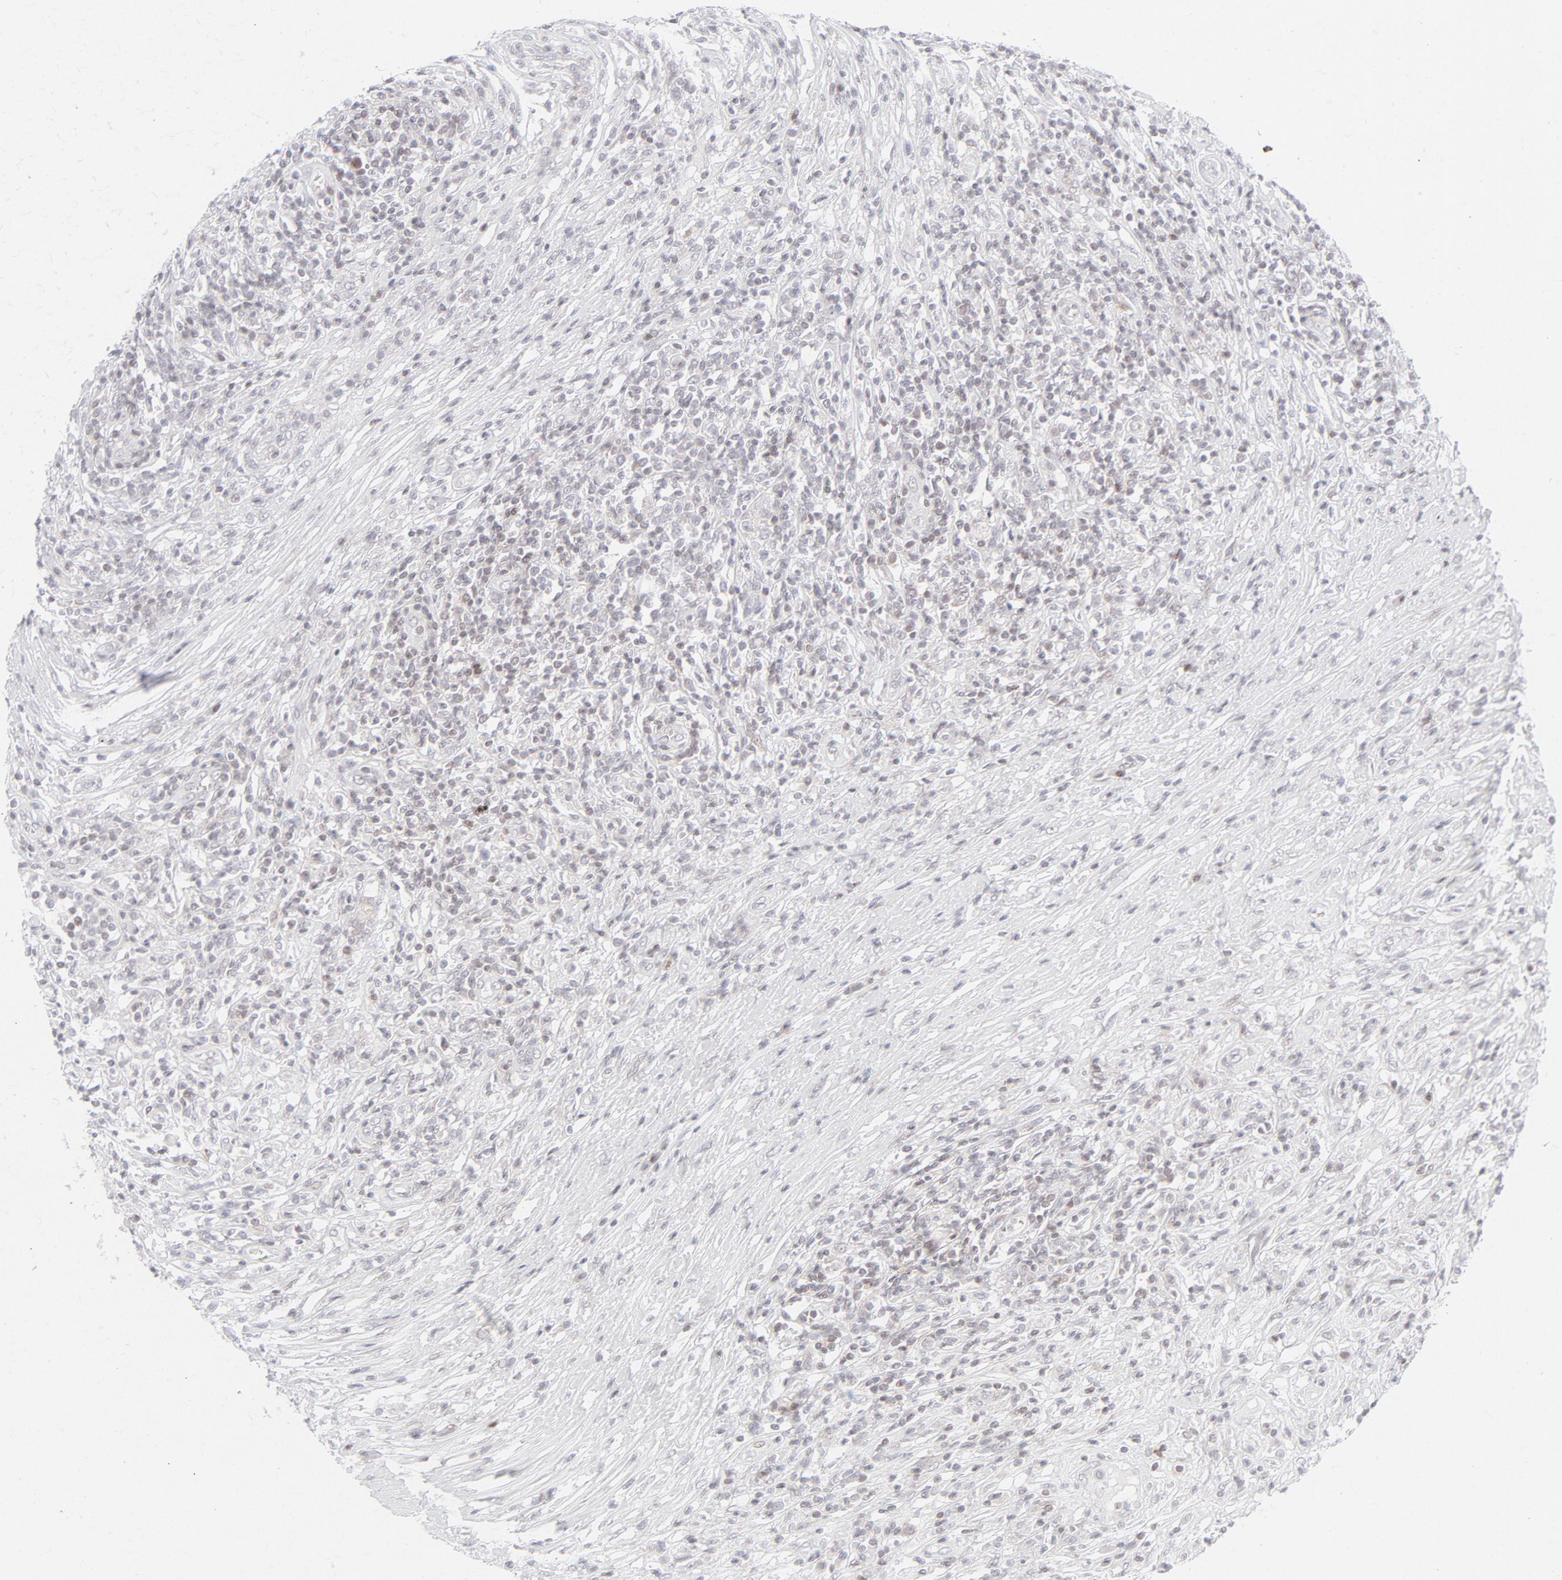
{"staining": {"intensity": "weak", "quantity": ">75%", "location": "nuclear"}, "tissue": "lymphoma", "cell_type": "Tumor cells", "image_type": "cancer", "snomed": [{"axis": "morphology", "description": "Malignant lymphoma, non-Hodgkin's type, High grade"}, {"axis": "topography", "description": "Lymph node"}], "caption": "Human malignant lymphoma, non-Hodgkin's type (high-grade) stained for a protein (brown) displays weak nuclear positive staining in about >75% of tumor cells.", "gene": "PRKCB", "patient": {"sex": "female", "age": 84}}